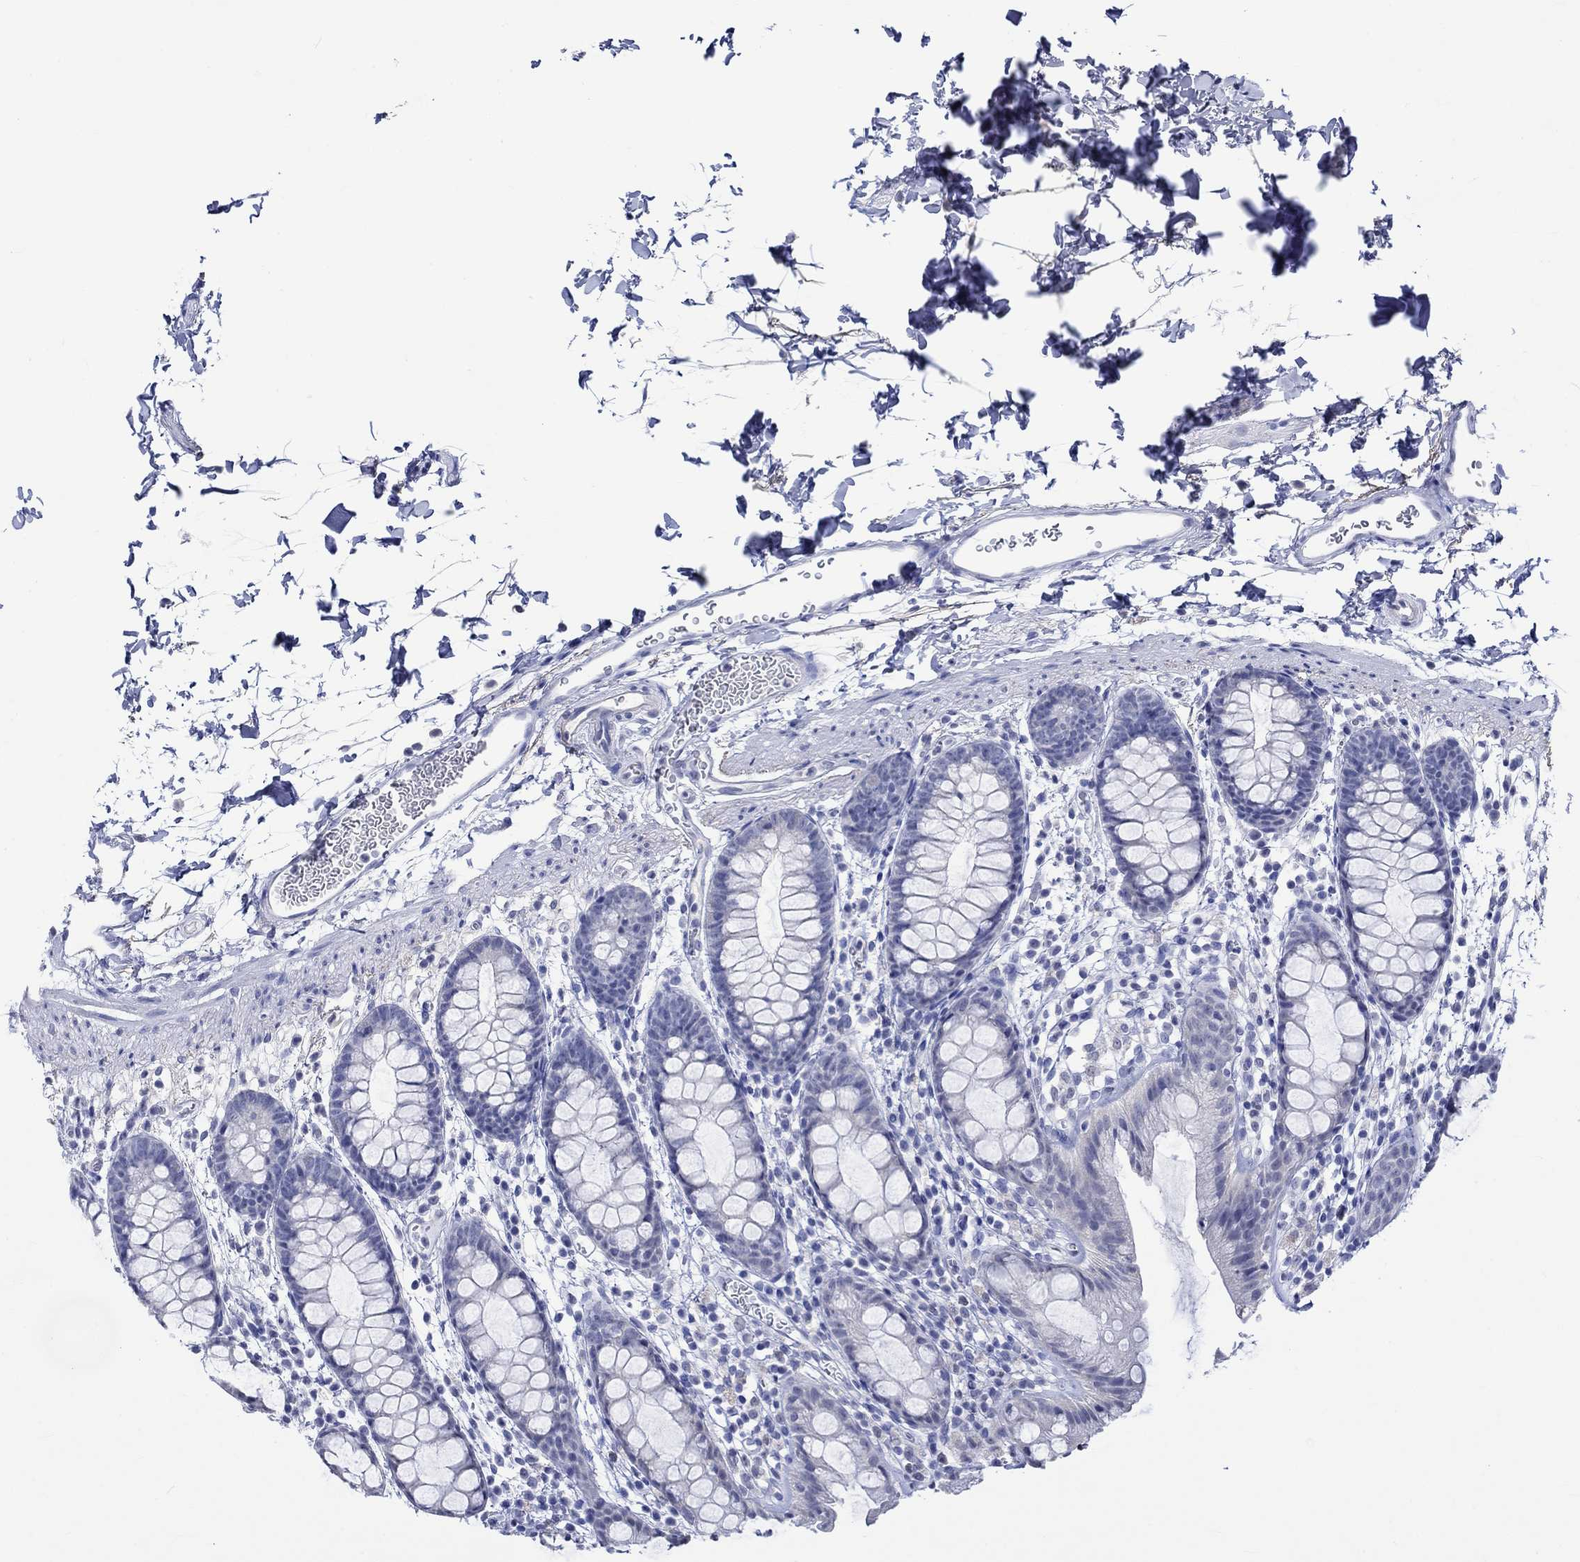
{"staining": {"intensity": "negative", "quantity": "none", "location": "none"}, "tissue": "rectum", "cell_type": "Glandular cells", "image_type": "normal", "snomed": [{"axis": "morphology", "description": "Normal tissue, NOS"}, {"axis": "topography", "description": "Rectum"}], "caption": "IHC micrograph of normal human rectum stained for a protein (brown), which shows no expression in glandular cells.", "gene": "KLHL35", "patient": {"sex": "male", "age": 57}}